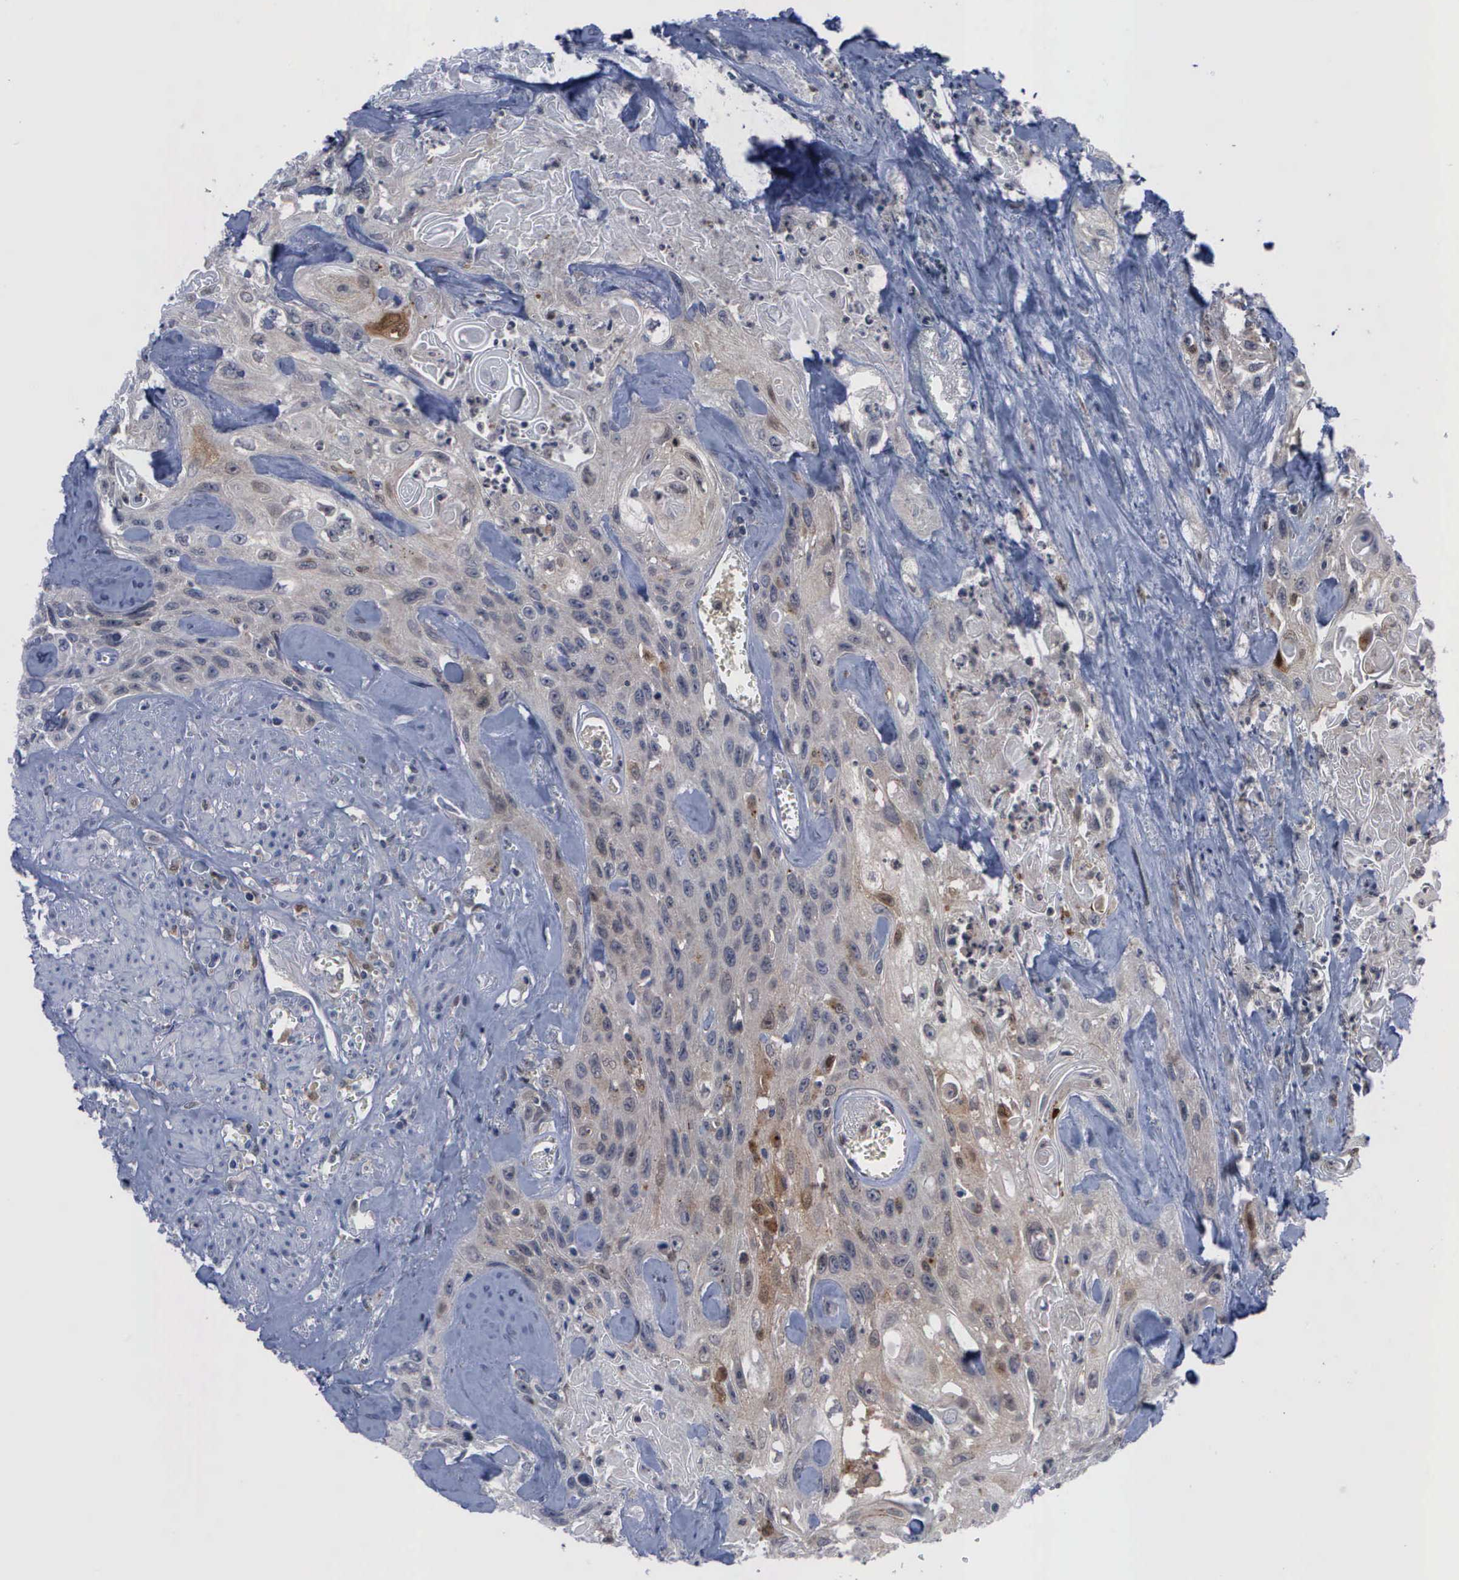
{"staining": {"intensity": "weak", "quantity": "25%-75%", "location": "cytoplasmic/membranous"}, "tissue": "urothelial cancer", "cell_type": "Tumor cells", "image_type": "cancer", "snomed": [{"axis": "morphology", "description": "Urothelial carcinoma, High grade"}, {"axis": "topography", "description": "Urinary bladder"}], "caption": "Human urothelial cancer stained with a protein marker shows weak staining in tumor cells.", "gene": "CSTA", "patient": {"sex": "female", "age": 84}}